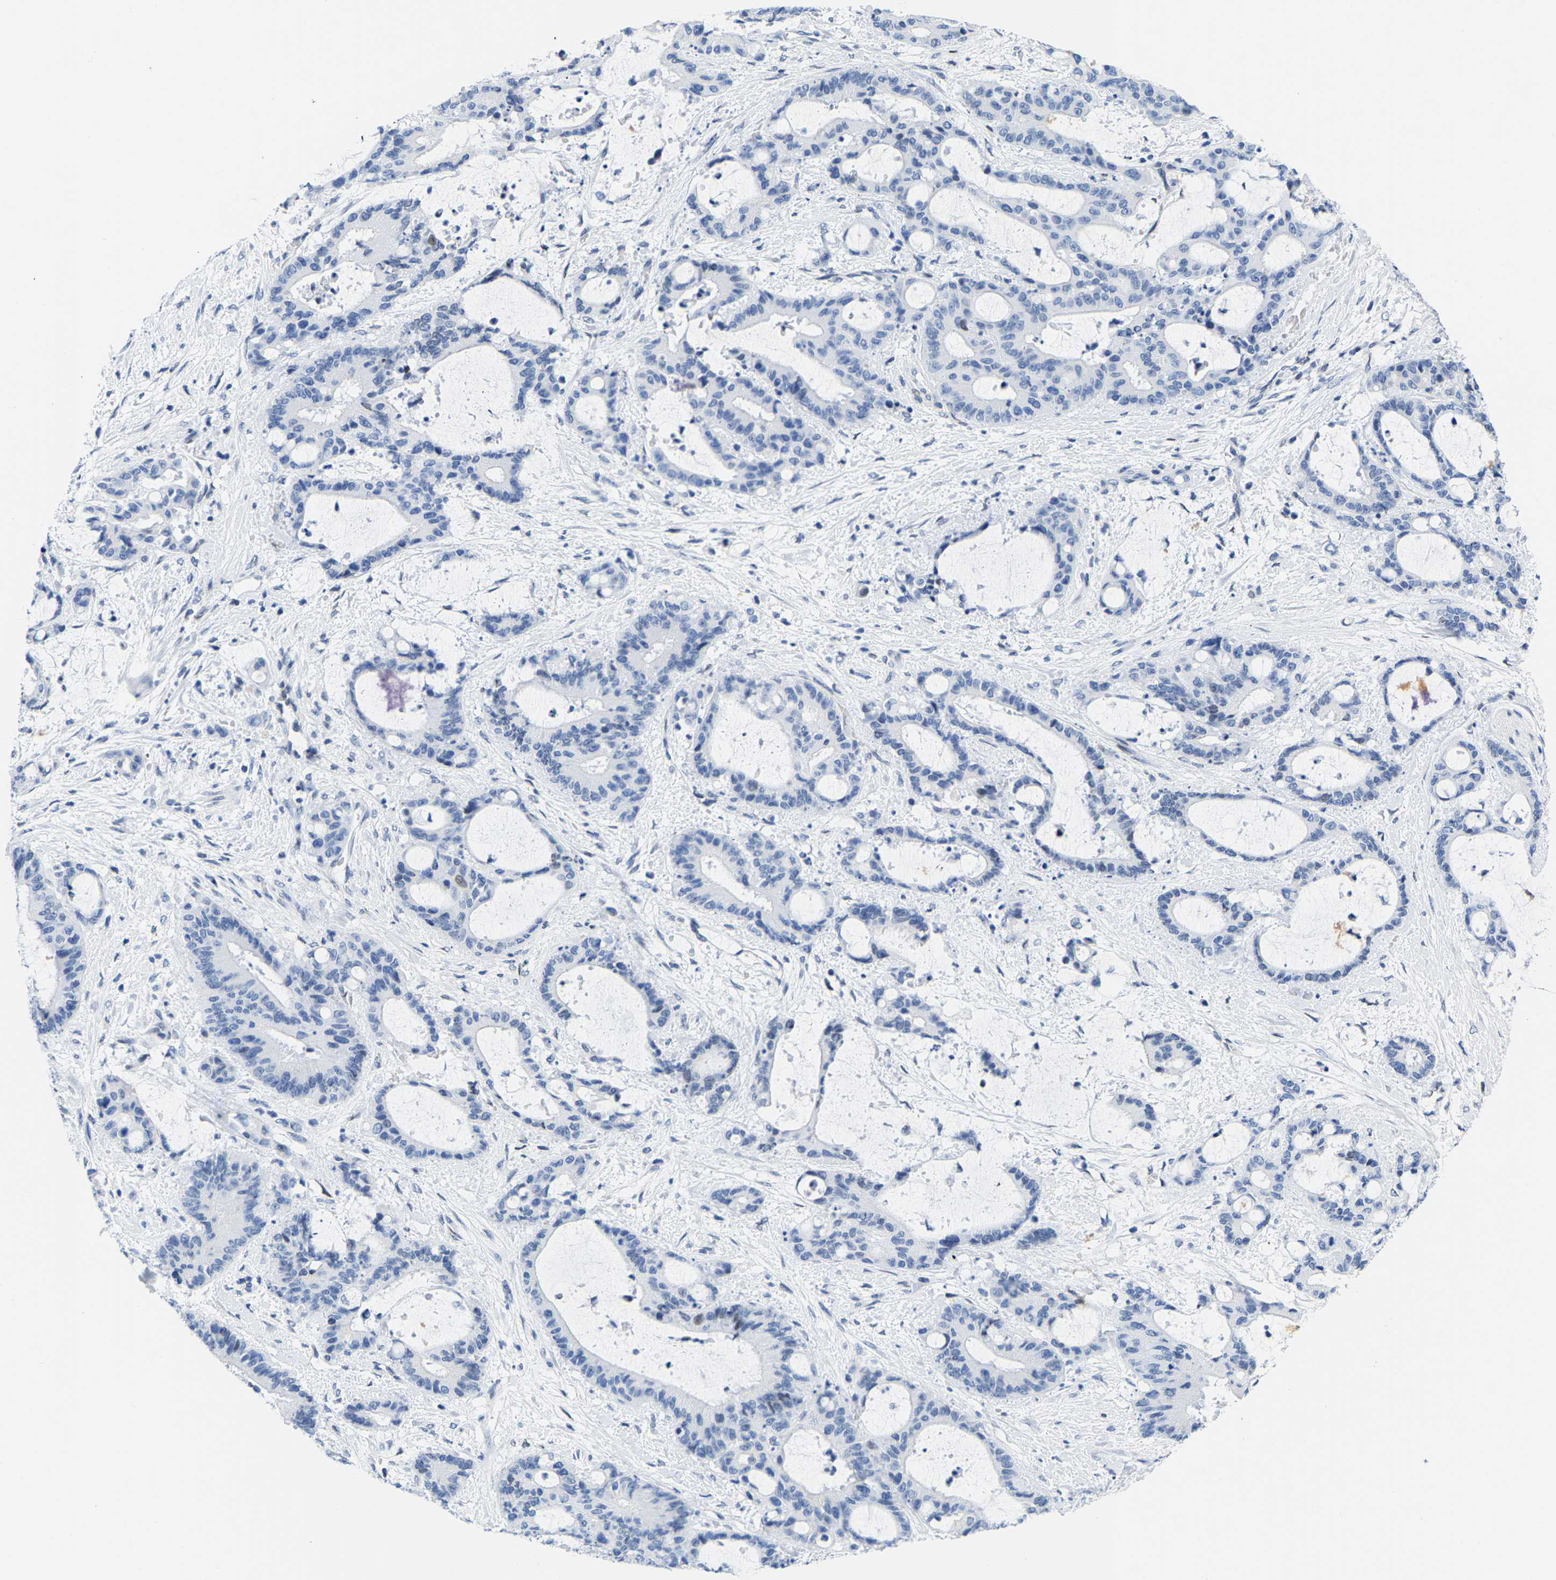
{"staining": {"intensity": "negative", "quantity": "none", "location": "none"}, "tissue": "liver cancer", "cell_type": "Tumor cells", "image_type": "cancer", "snomed": [{"axis": "morphology", "description": "Normal tissue, NOS"}, {"axis": "morphology", "description": "Cholangiocarcinoma"}, {"axis": "topography", "description": "Liver"}, {"axis": "topography", "description": "Peripheral nerve tissue"}], "caption": "There is no significant staining in tumor cells of liver cholangiocarcinoma.", "gene": "UPK3A", "patient": {"sex": "female", "age": 73}}